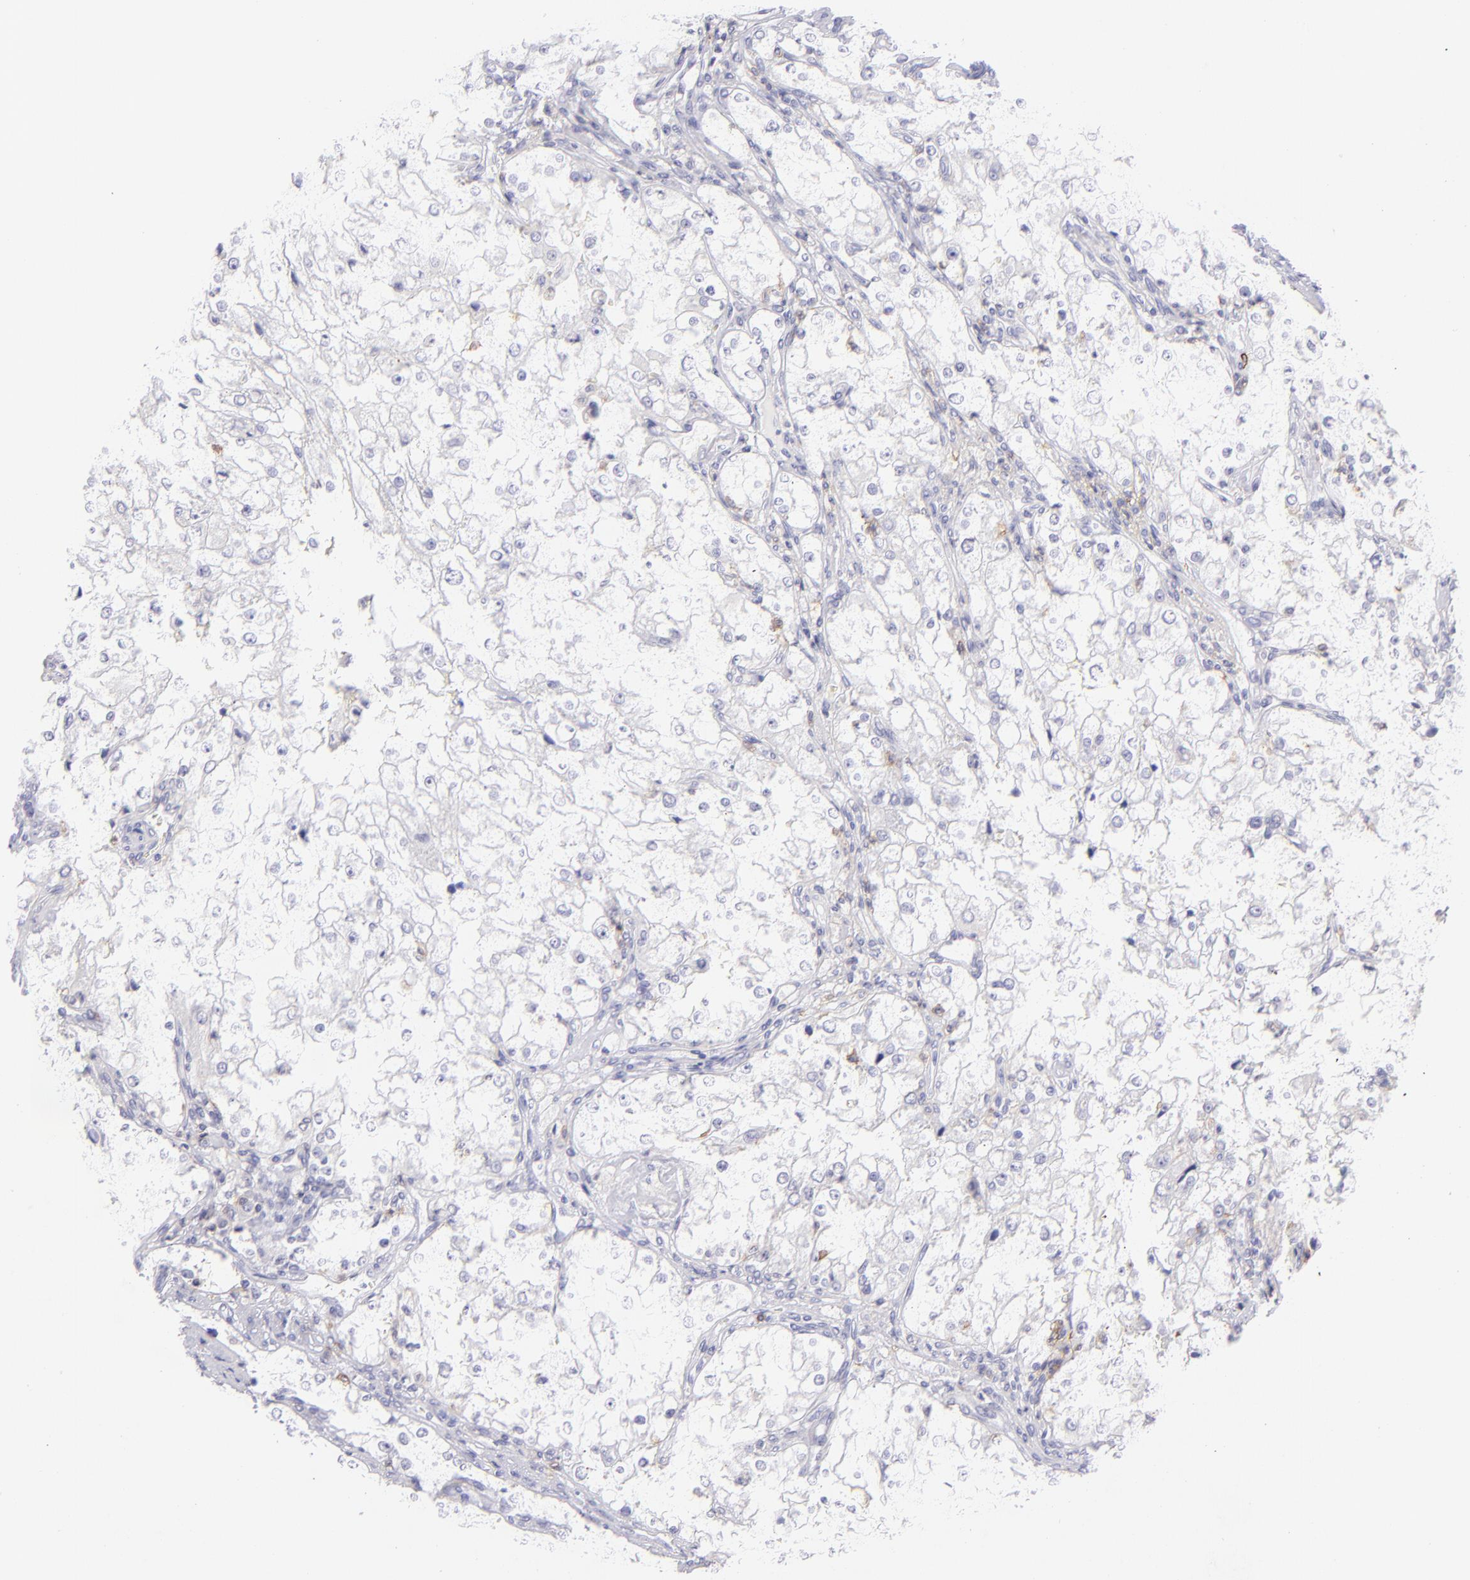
{"staining": {"intensity": "negative", "quantity": "none", "location": "none"}, "tissue": "renal cancer", "cell_type": "Tumor cells", "image_type": "cancer", "snomed": [{"axis": "morphology", "description": "Adenocarcinoma, NOS"}, {"axis": "topography", "description": "Kidney"}], "caption": "Immunohistochemical staining of human adenocarcinoma (renal) shows no significant expression in tumor cells. Brightfield microscopy of immunohistochemistry (IHC) stained with DAB (3,3'-diaminobenzidine) (brown) and hematoxylin (blue), captured at high magnification.", "gene": "CD69", "patient": {"sex": "female", "age": 74}}